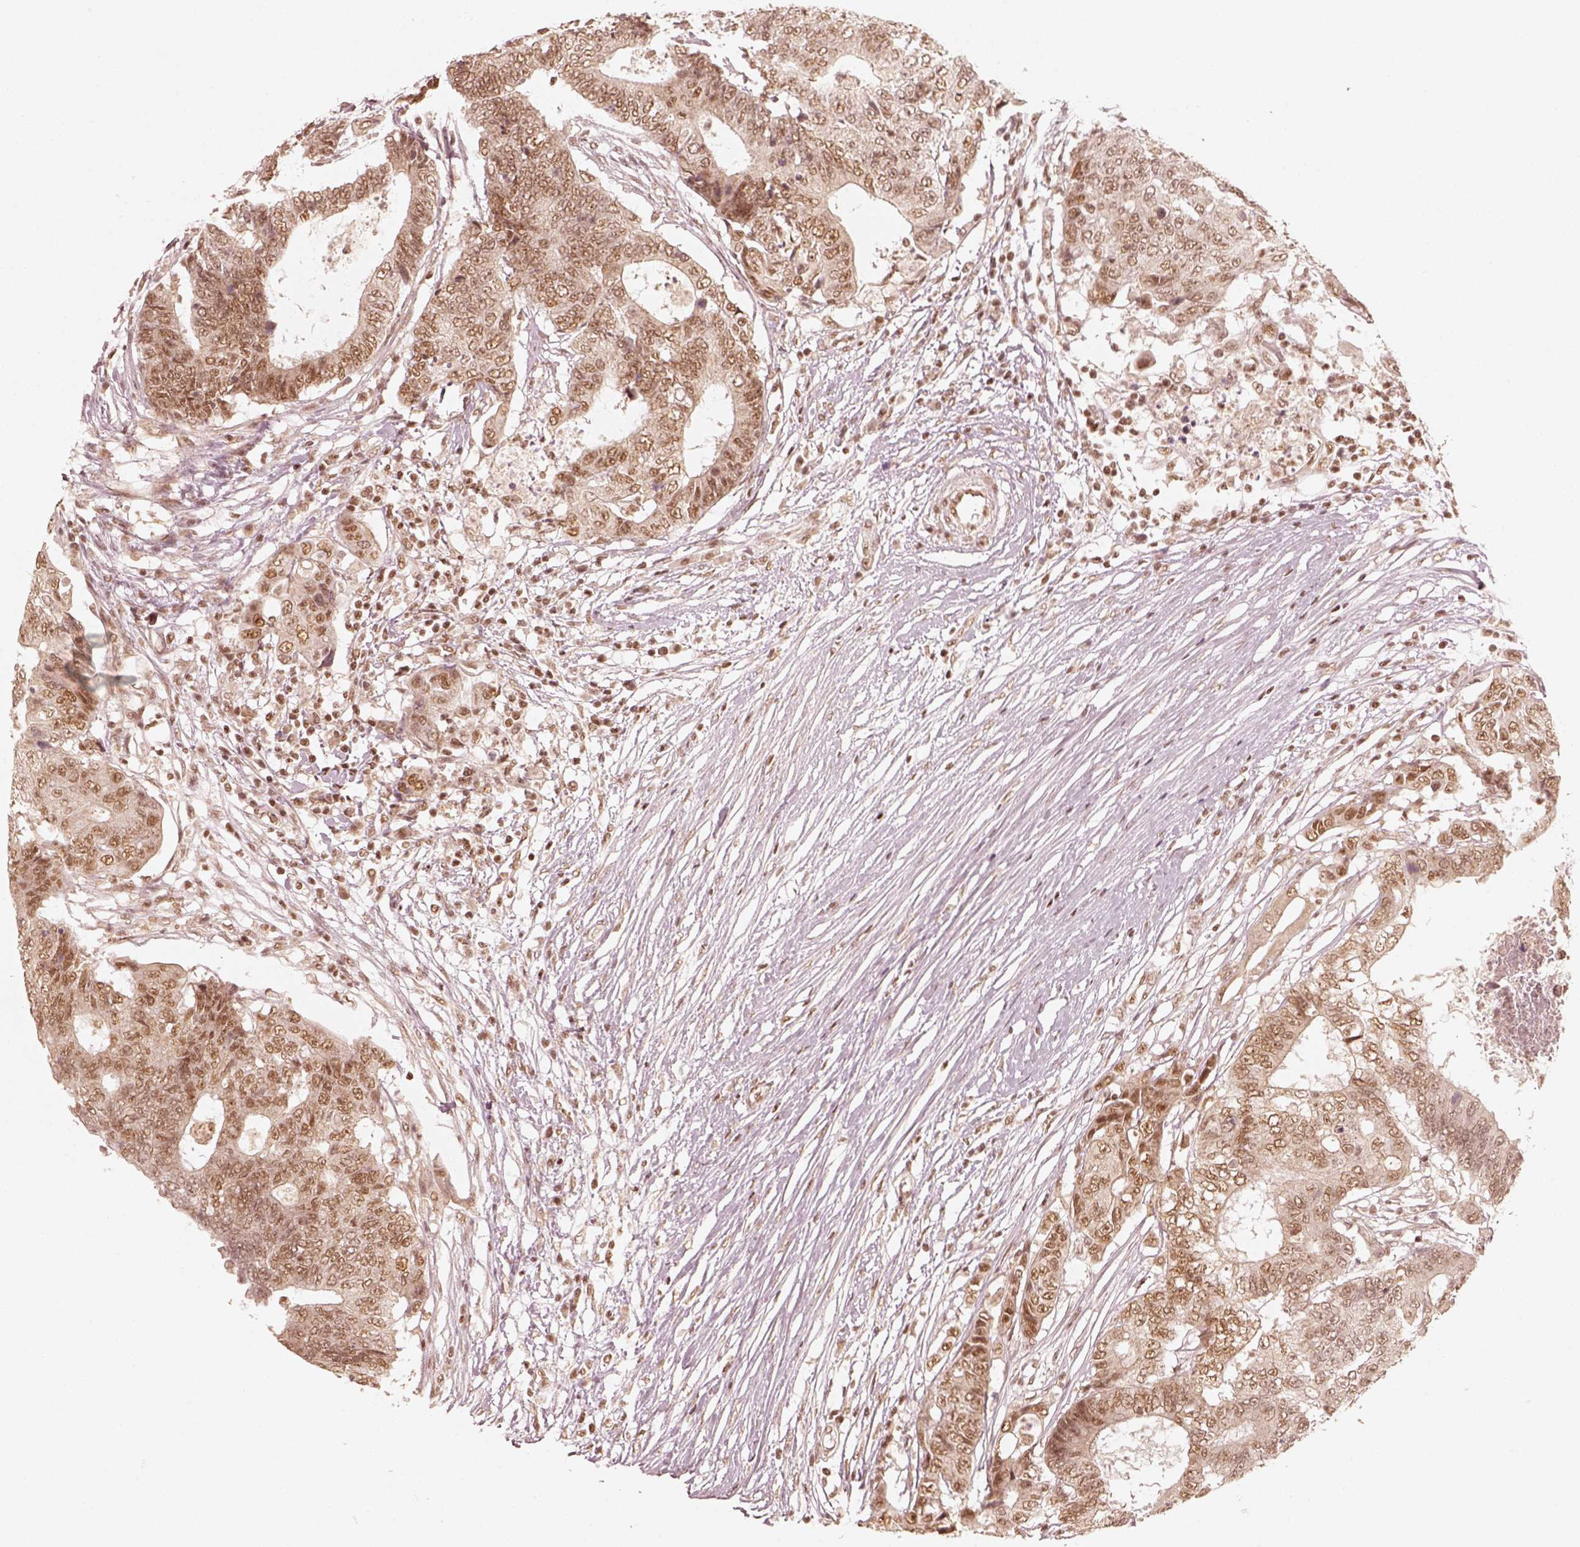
{"staining": {"intensity": "moderate", "quantity": ">75%", "location": "nuclear"}, "tissue": "colorectal cancer", "cell_type": "Tumor cells", "image_type": "cancer", "snomed": [{"axis": "morphology", "description": "Adenocarcinoma, NOS"}, {"axis": "topography", "description": "Colon"}], "caption": "Immunohistochemistry (IHC) staining of colorectal cancer (adenocarcinoma), which displays medium levels of moderate nuclear staining in about >75% of tumor cells indicating moderate nuclear protein expression. The staining was performed using DAB (brown) for protein detection and nuclei were counterstained in hematoxylin (blue).", "gene": "GMEB2", "patient": {"sex": "female", "age": 48}}